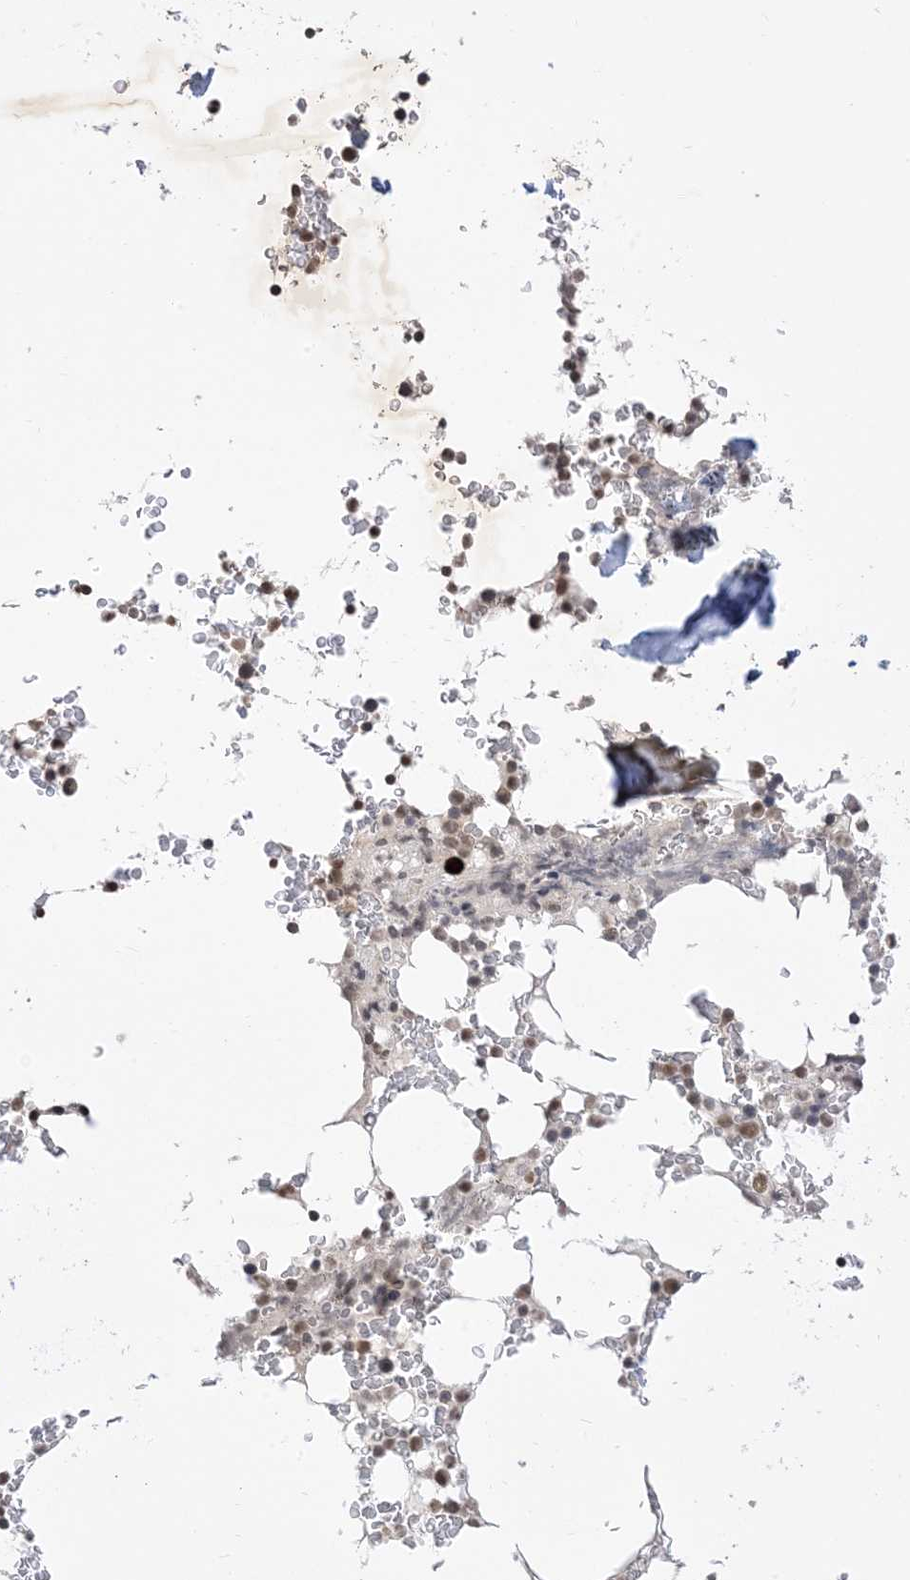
{"staining": {"intensity": "moderate", "quantity": "<25%", "location": "nuclear"}, "tissue": "bone marrow", "cell_type": "Hematopoietic cells", "image_type": "normal", "snomed": [{"axis": "morphology", "description": "Normal tissue, NOS"}, {"axis": "topography", "description": "Bone marrow"}], "caption": "A photomicrograph of human bone marrow stained for a protein reveals moderate nuclear brown staining in hematopoietic cells. The staining was performed using DAB (3,3'-diaminobenzidine) to visualize the protein expression in brown, while the nuclei were stained in blue with hematoxylin (Magnification: 20x).", "gene": "RANBP9", "patient": {"sex": "male", "age": 58}}